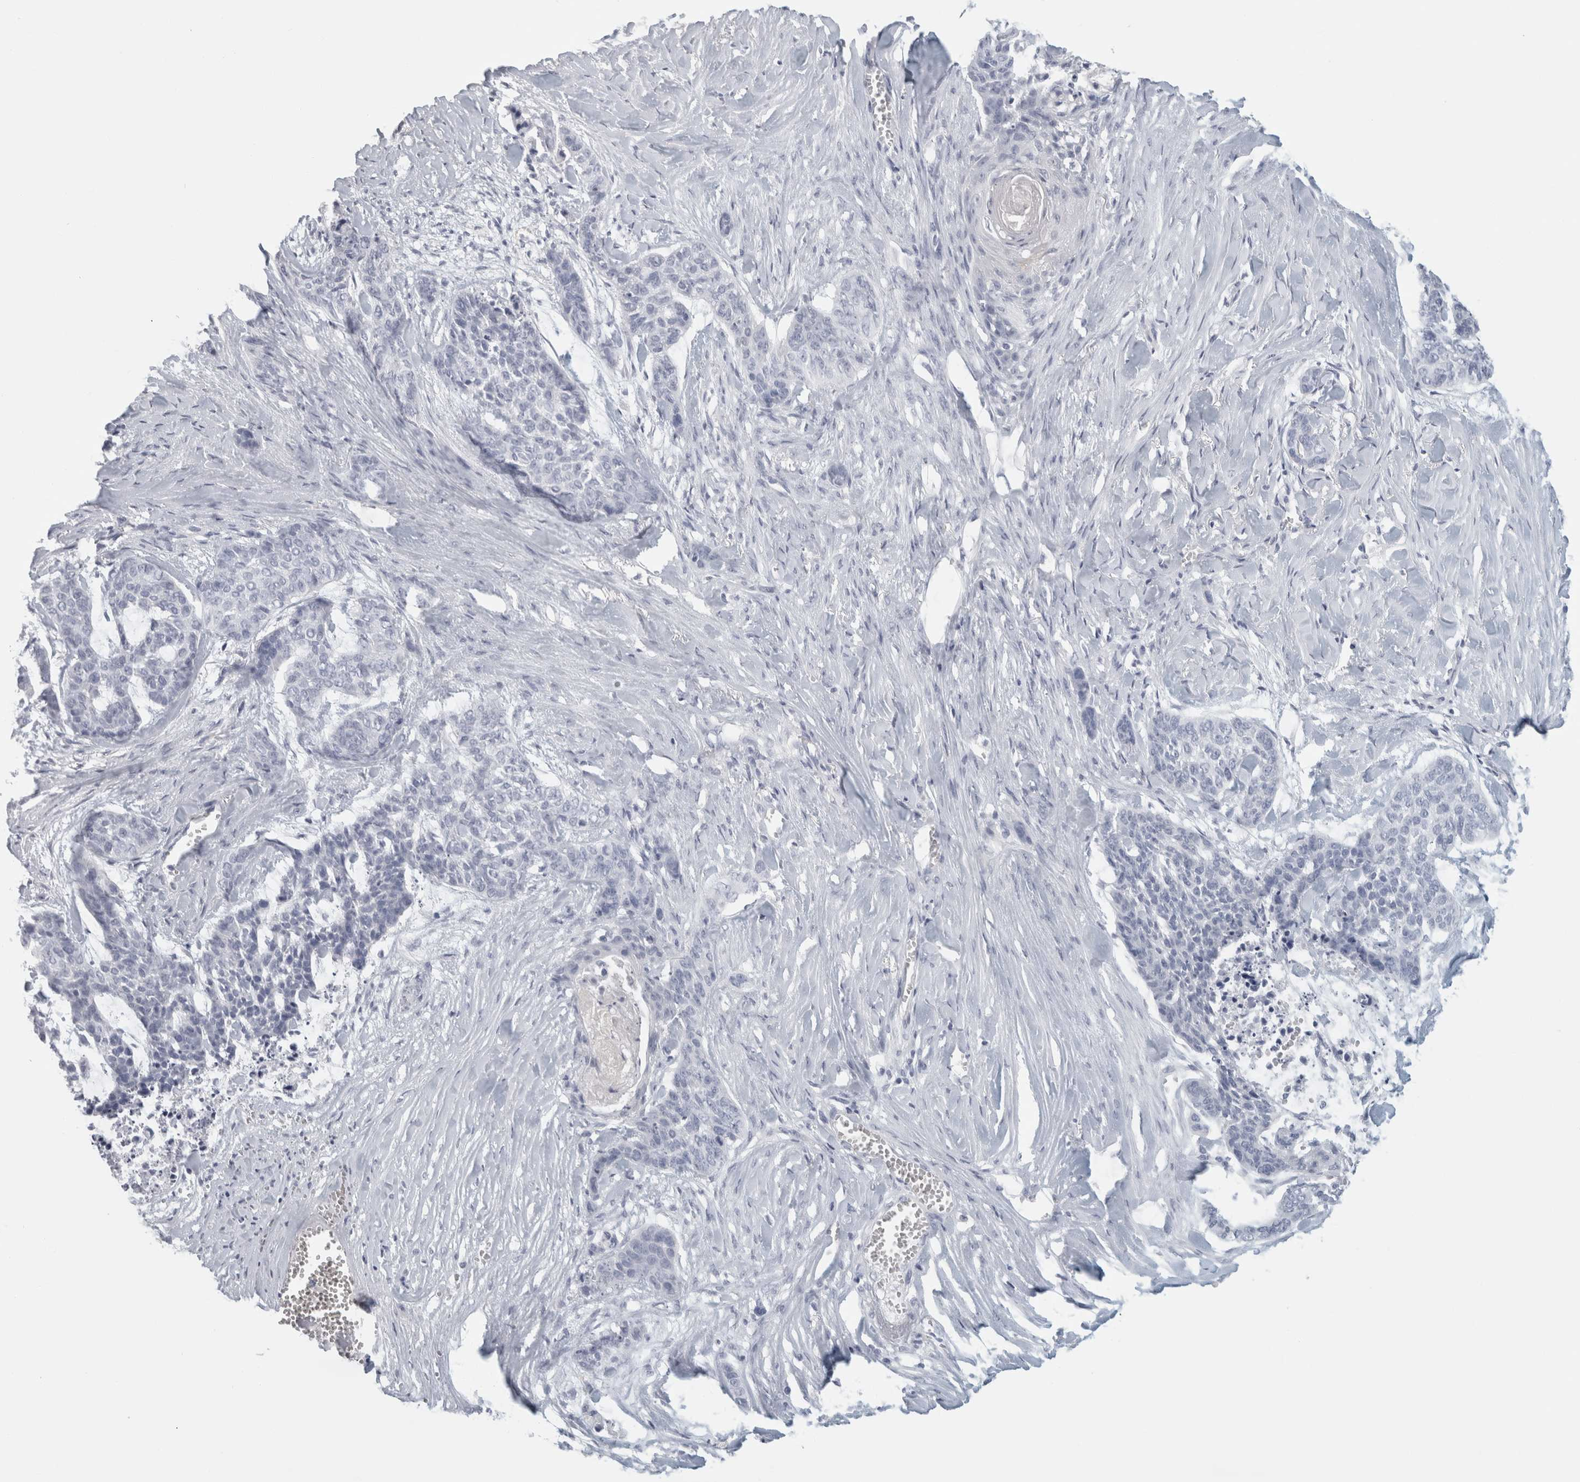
{"staining": {"intensity": "negative", "quantity": "none", "location": "none"}, "tissue": "skin cancer", "cell_type": "Tumor cells", "image_type": "cancer", "snomed": [{"axis": "morphology", "description": "Basal cell carcinoma"}, {"axis": "topography", "description": "Skin"}], "caption": "This photomicrograph is of skin cancer stained with immunohistochemistry to label a protein in brown with the nuclei are counter-stained blue. There is no staining in tumor cells.", "gene": "SLC28A3", "patient": {"sex": "female", "age": 64}}